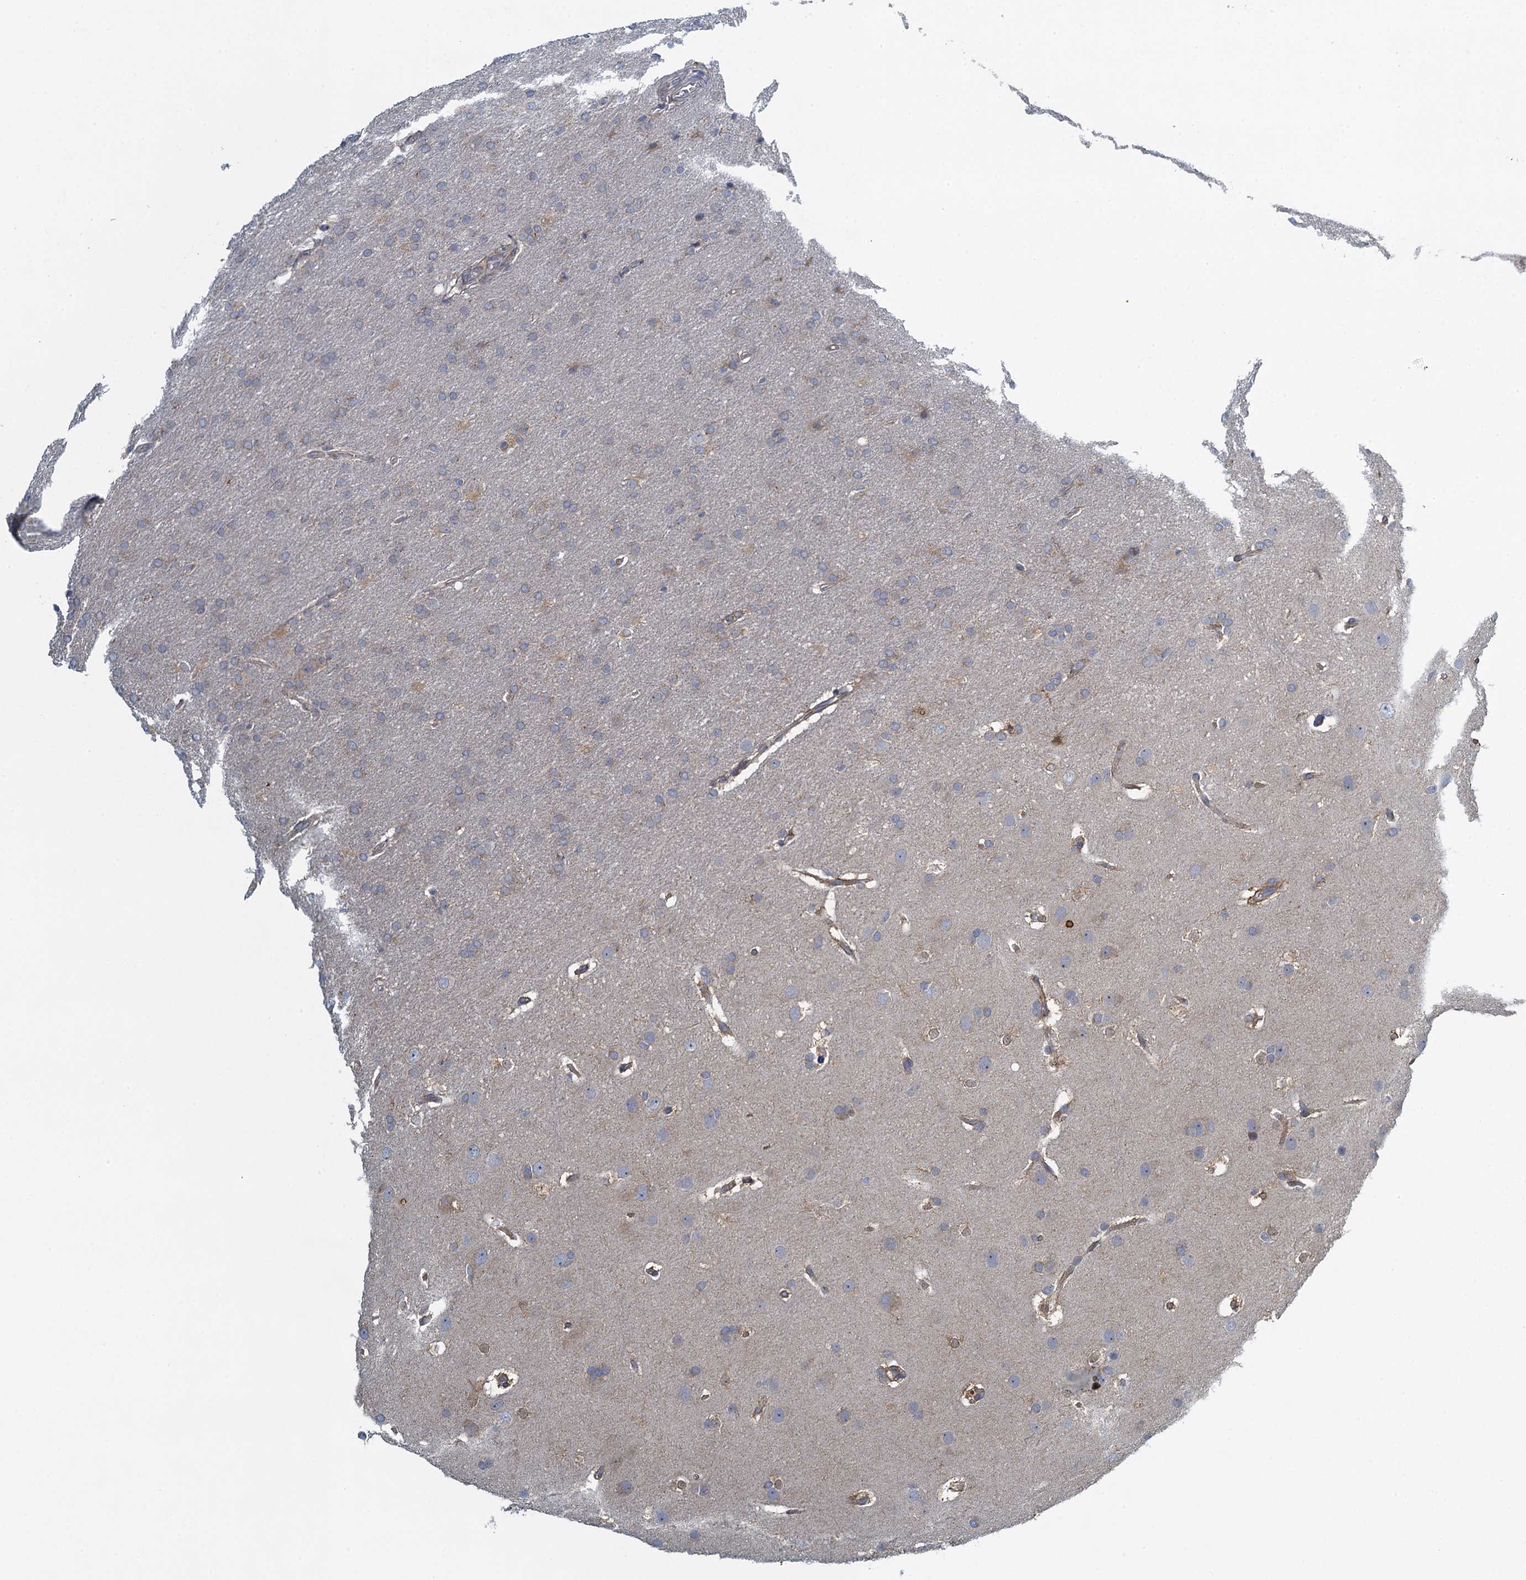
{"staining": {"intensity": "negative", "quantity": "none", "location": "none"}, "tissue": "glioma", "cell_type": "Tumor cells", "image_type": "cancer", "snomed": [{"axis": "morphology", "description": "Glioma, malignant, Low grade"}, {"axis": "topography", "description": "Brain"}], "caption": "Immunohistochemical staining of human malignant low-grade glioma exhibits no significant positivity in tumor cells.", "gene": "ALG2", "patient": {"sex": "female", "age": 32}}